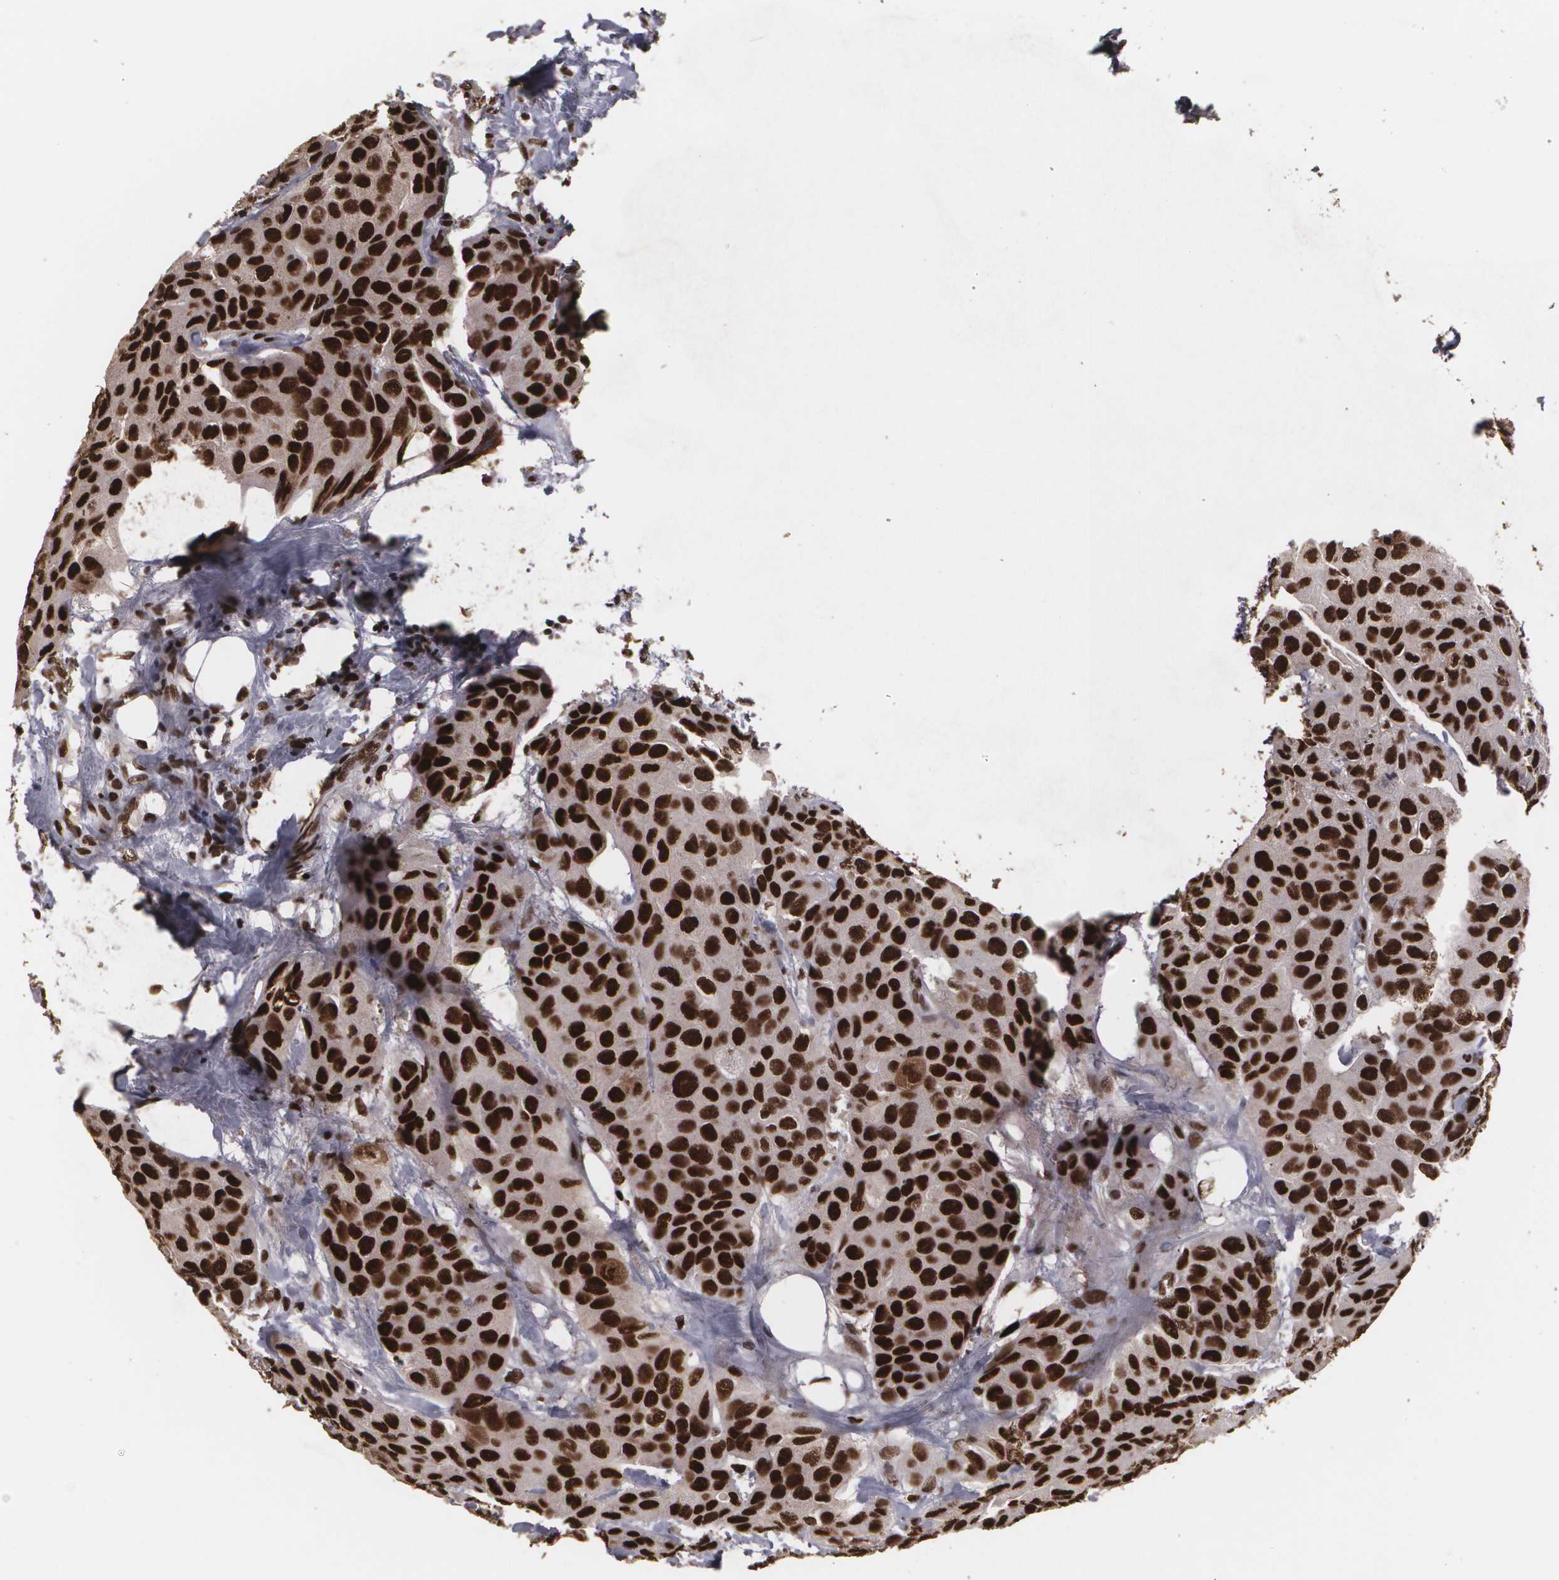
{"staining": {"intensity": "strong", "quantity": ">75%", "location": "cytoplasmic/membranous,nuclear"}, "tissue": "breast cancer", "cell_type": "Tumor cells", "image_type": "cancer", "snomed": [{"axis": "morphology", "description": "Duct carcinoma"}, {"axis": "topography", "description": "Breast"}], "caption": "A high amount of strong cytoplasmic/membranous and nuclear expression is appreciated in approximately >75% of tumor cells in breast cancer (infiltrating ductal carcinoma) tissue.", "gene": "RCOR1", "patient": {"sex": "female", "age": 68}}